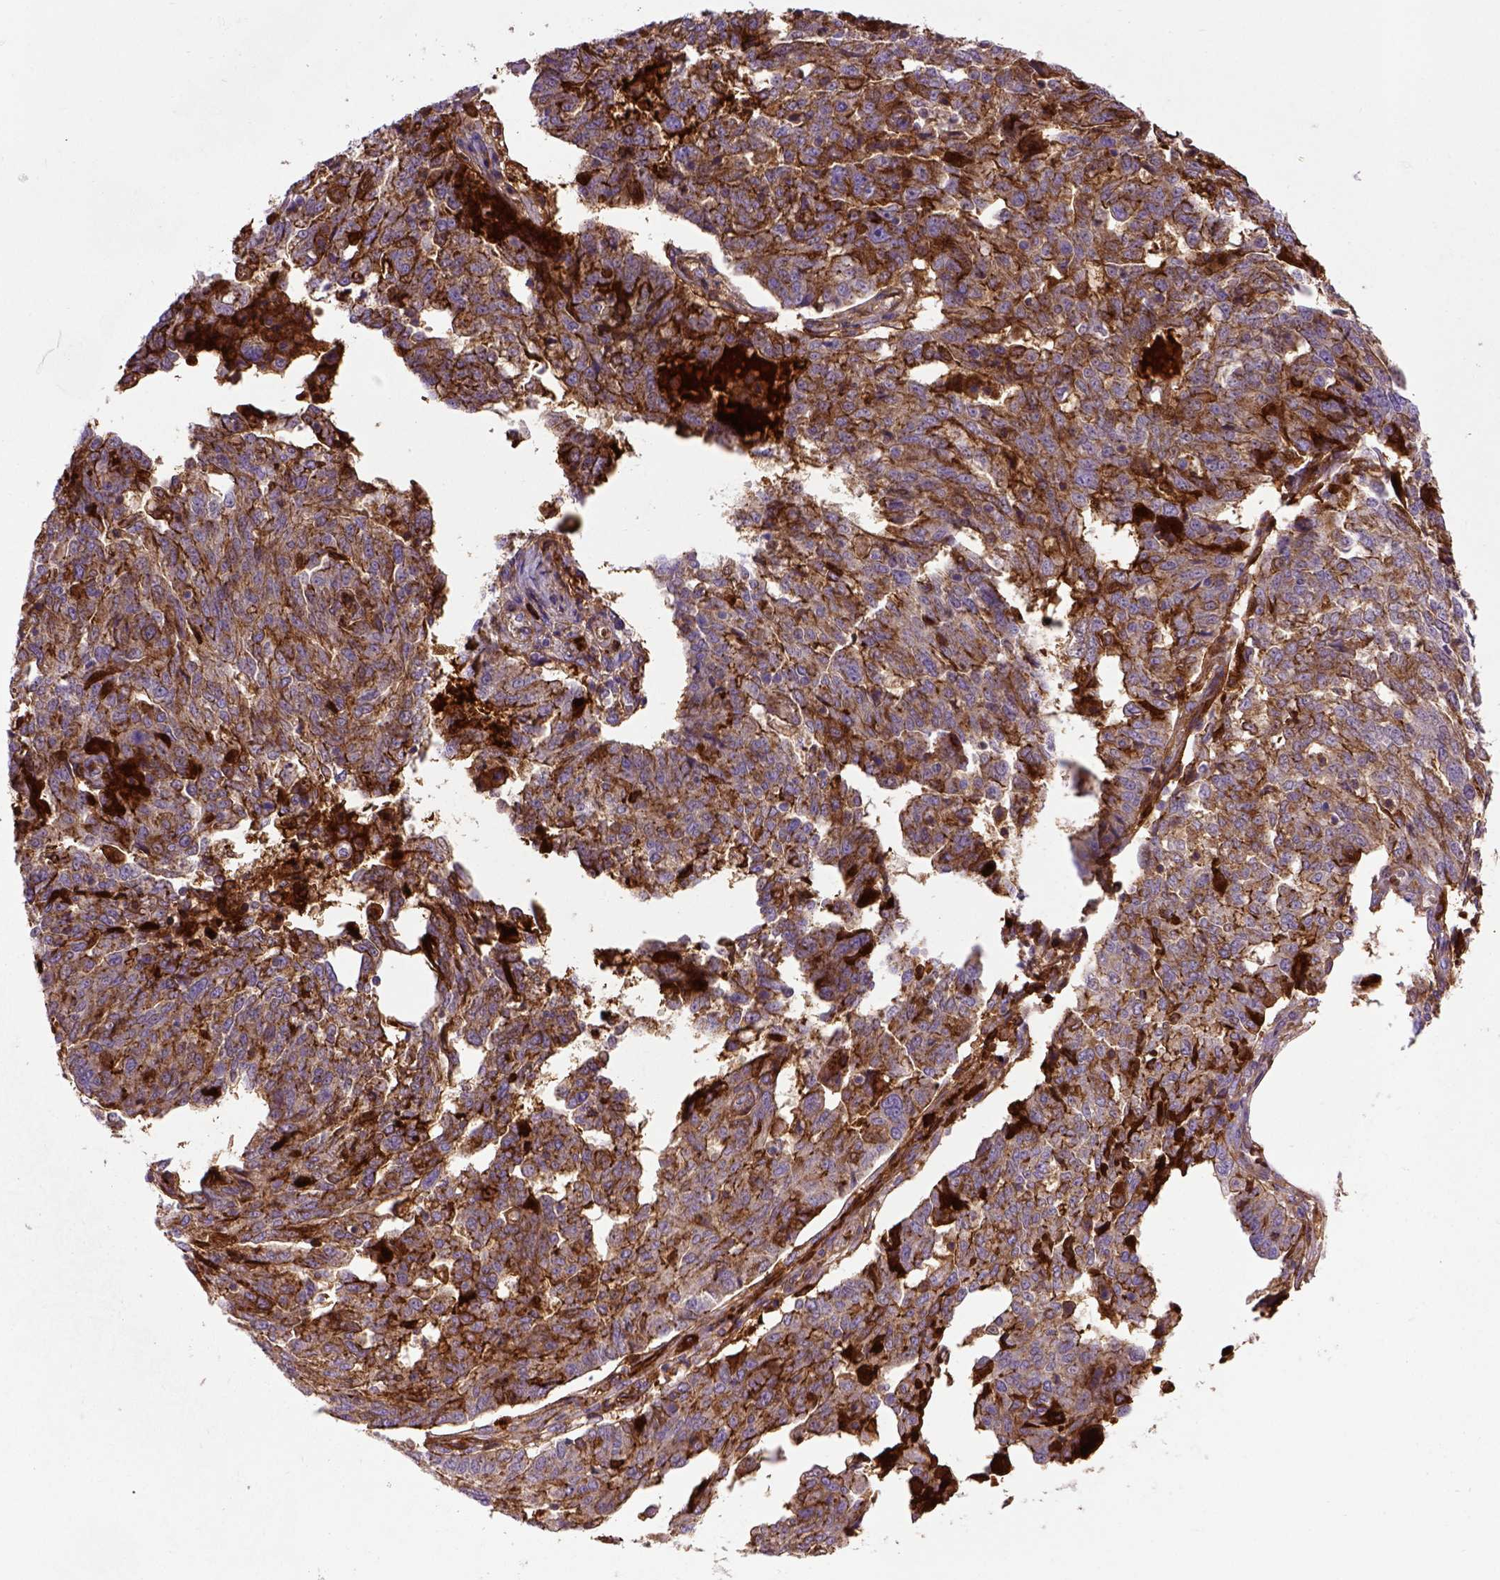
{"staining": {"intensity": "moderate", "quantity": ">75%", "location": "cytoplasmic/membranous"}, "tissue": "ovarian cancer", "cell_type": "Tumor cells", "image_type": "cancer", "snomed": [{"axis": "morphology", "description": "Cystadenocarcinoma, serous, NOS"}, {"axis": "topography", "description": "Ovary"}], "caption": "Immunohistochemistry (IHC) (DAB) staining of ovarian cancer (serous cystadenocarcinoma) demonstrates moderate cytoplasmic/membranous protein expression in about >75% of tumor cells.", "gene": "CDH1", "patient": {"sex": "female", "age": 67}}